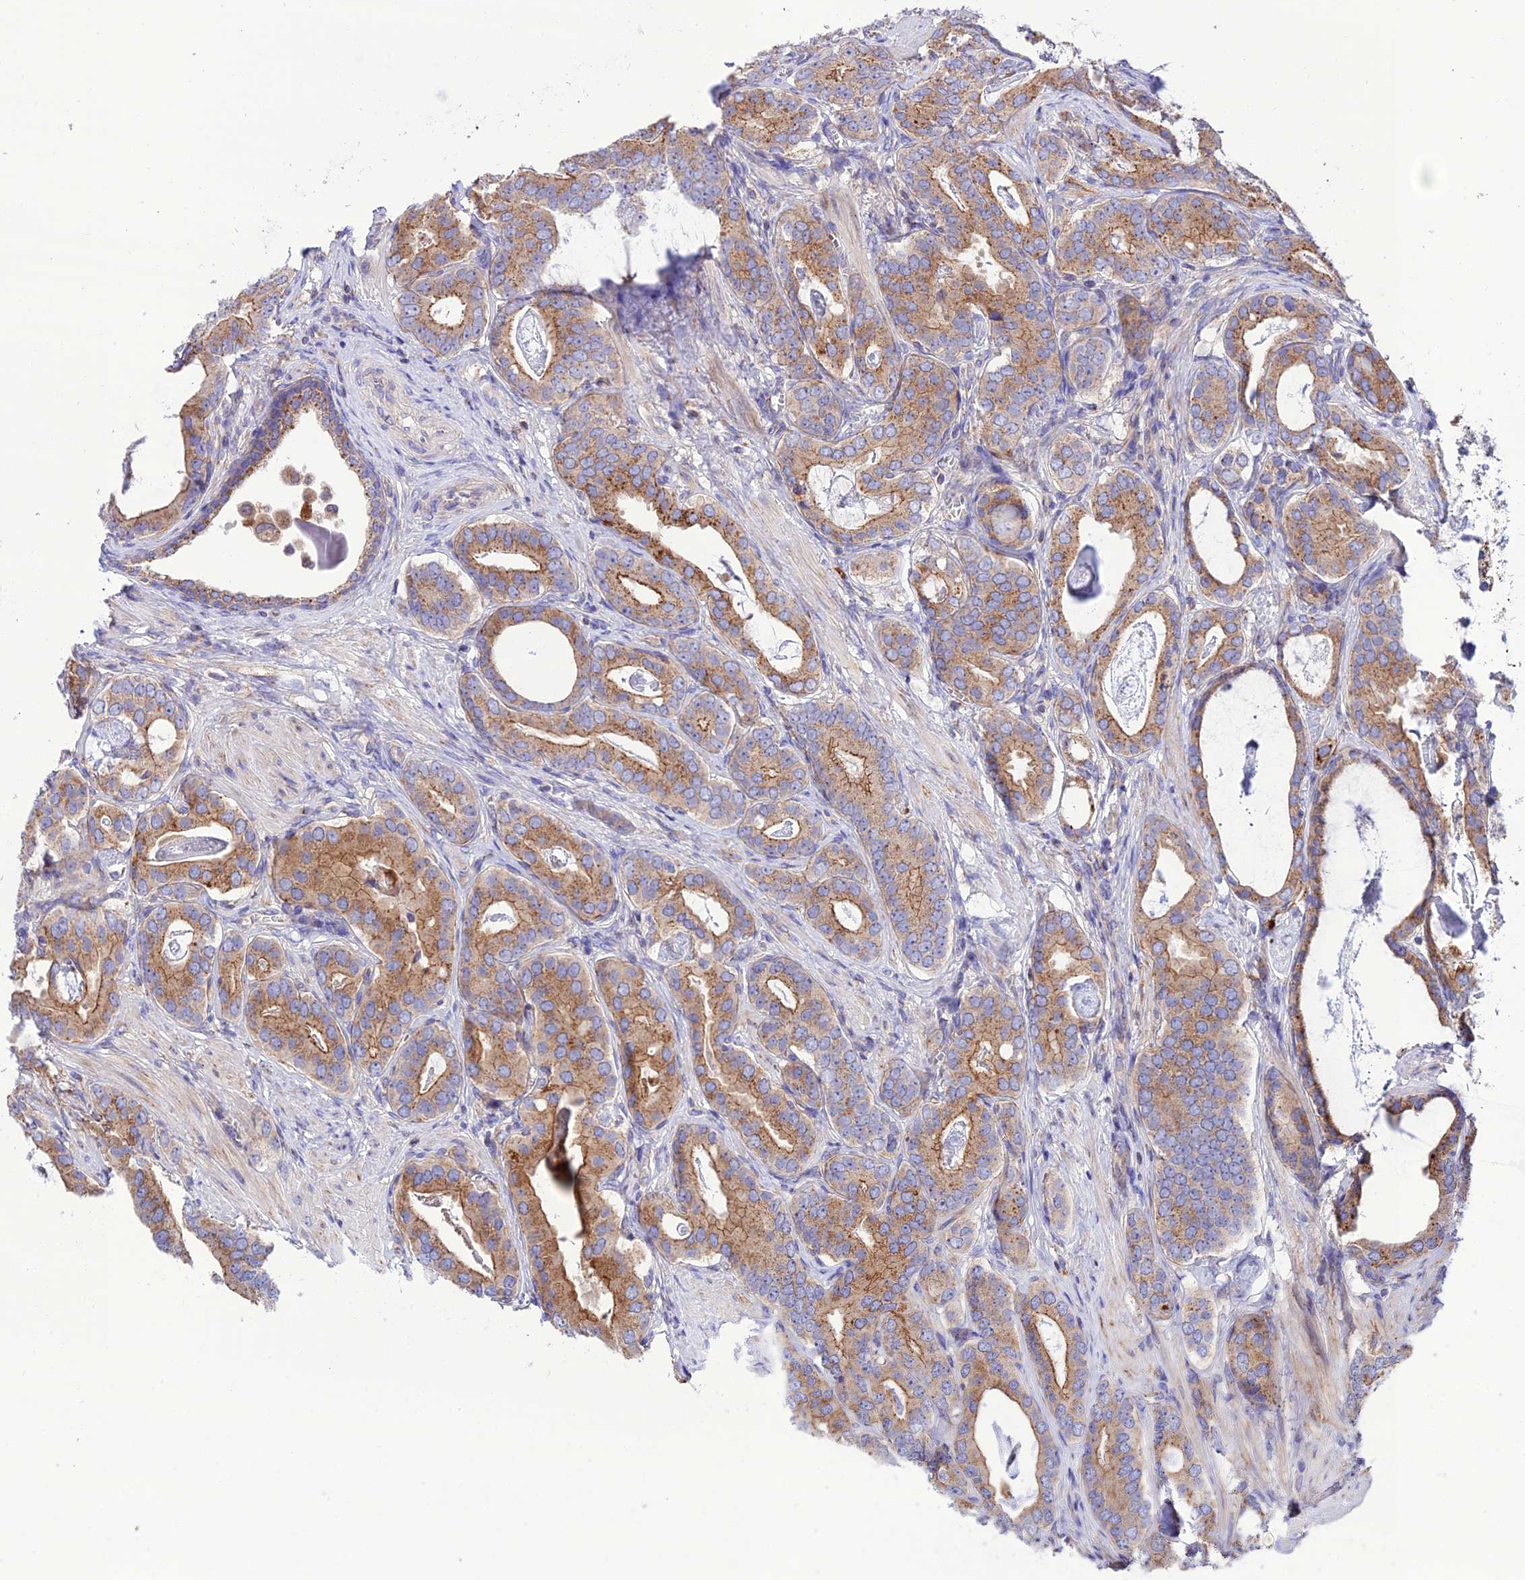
{"staining": {"intensity": "moderate", "quantity": ">75%", "location": "cytoplasmic/membranous"}, "tissue": "prostate cancer", "cell_type": "Tumor cells", "image_type": "cancer", "snomed": [{"axis": "morphology", "description": "Adenocarcinoma, Low grade"}, {"axis": "topography", "description": "Prostate"}], "caption": "IHC of prostate low-grade adenocarcinoma shows medium levels of moderate cytoplasmic/membranous expression in approximately >75% of tumor cells.", "gene": "LACTB2", "patient": {"sex": "male", "age": 71}}